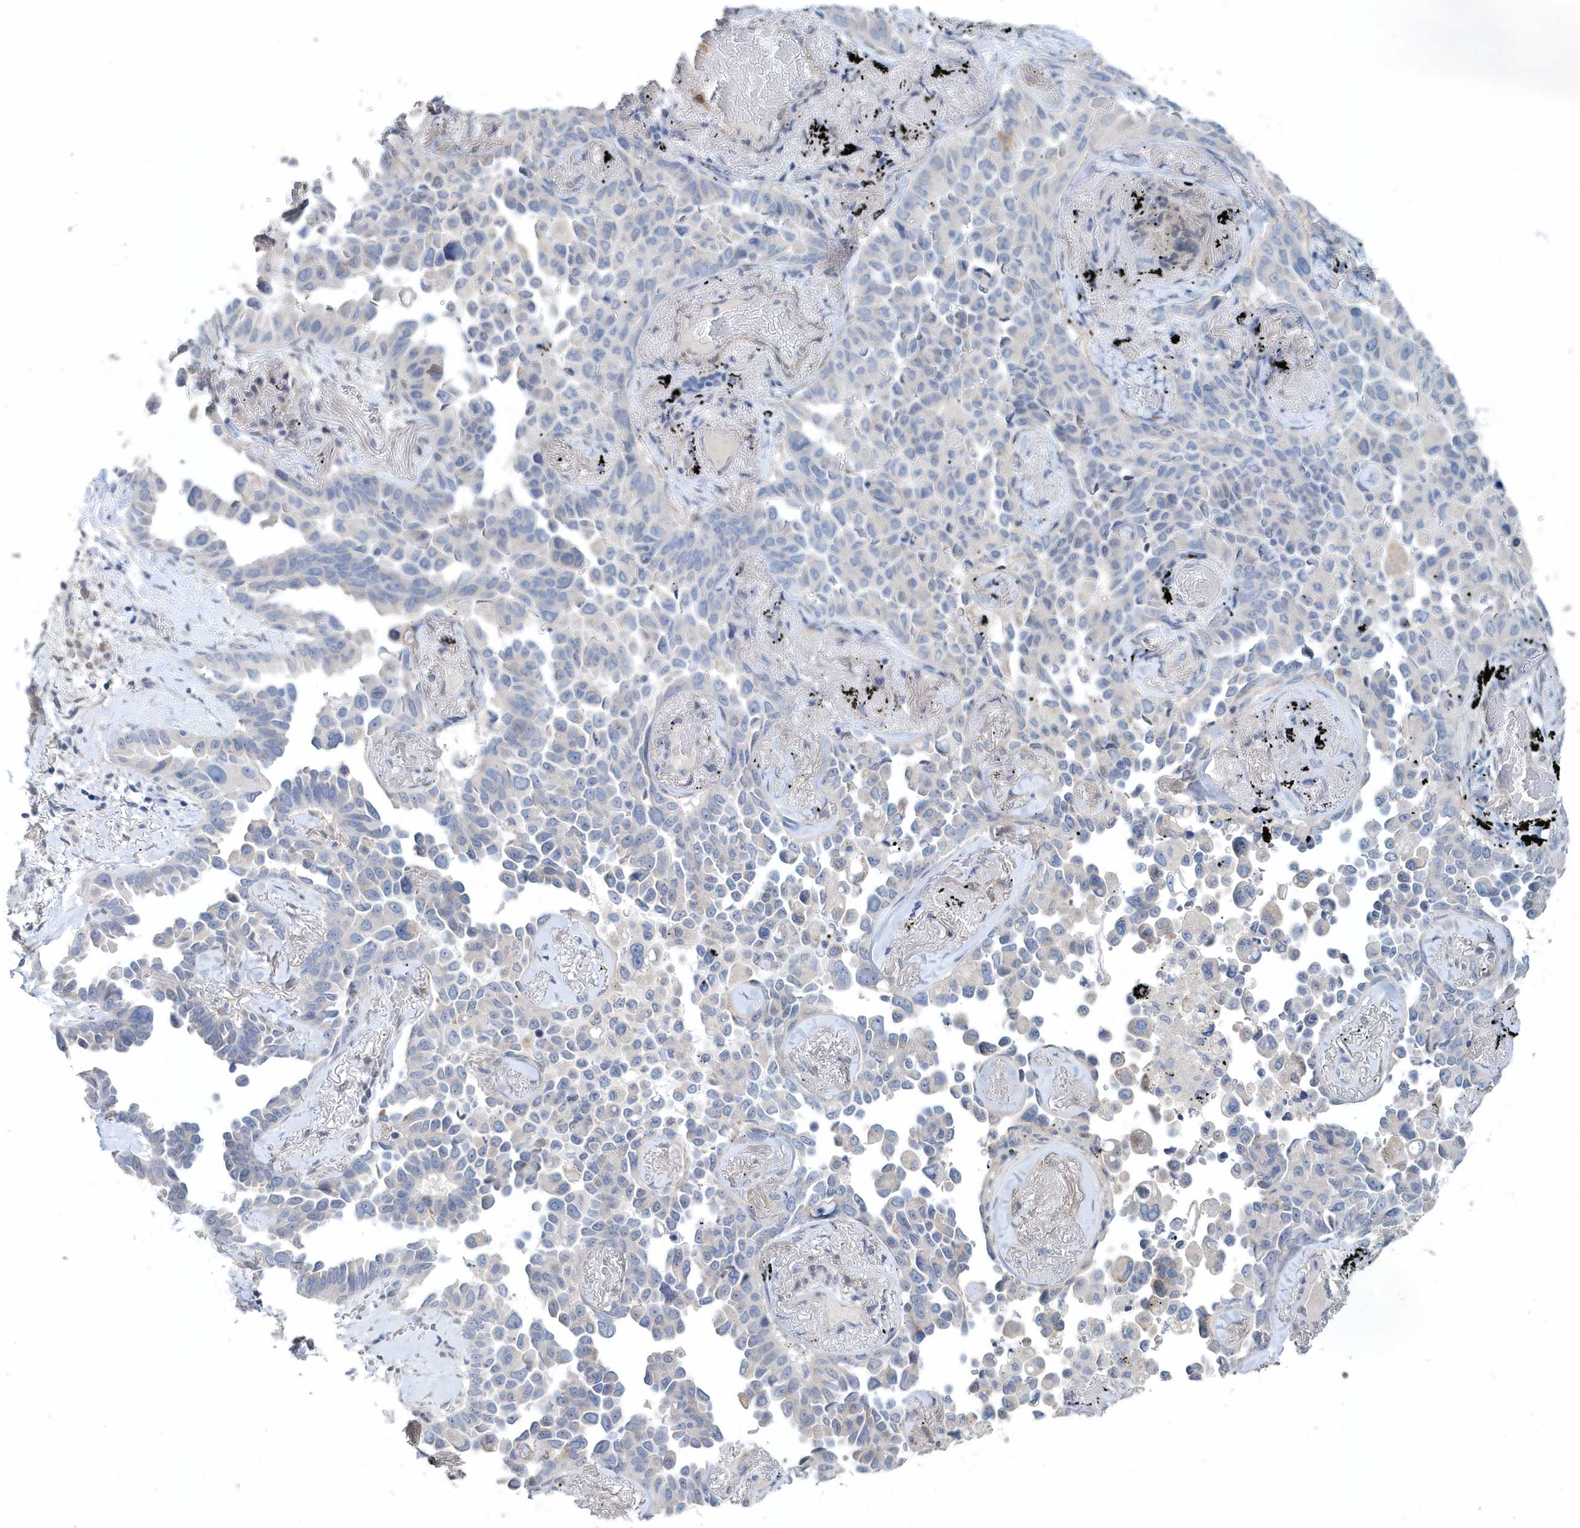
{"staining": {"intensity": "negative", "quantity": "none", "location": "none"}, "tissue": "lung cancer", "cell_type": "Tumor cells", "image_type": "cancer", "snomed": [{"axis": "morphology", "description": "Adenocarcinoma, NOS"}, {"axis": "topography", "description": "Lung"}], "caption": "Lung cancer (adenocarcinoma) was stained to show a protein in brown. There is no significant staining in tumor cells.", "gene": "PFN2", "patient": {"sex": "female", "age": 67}}